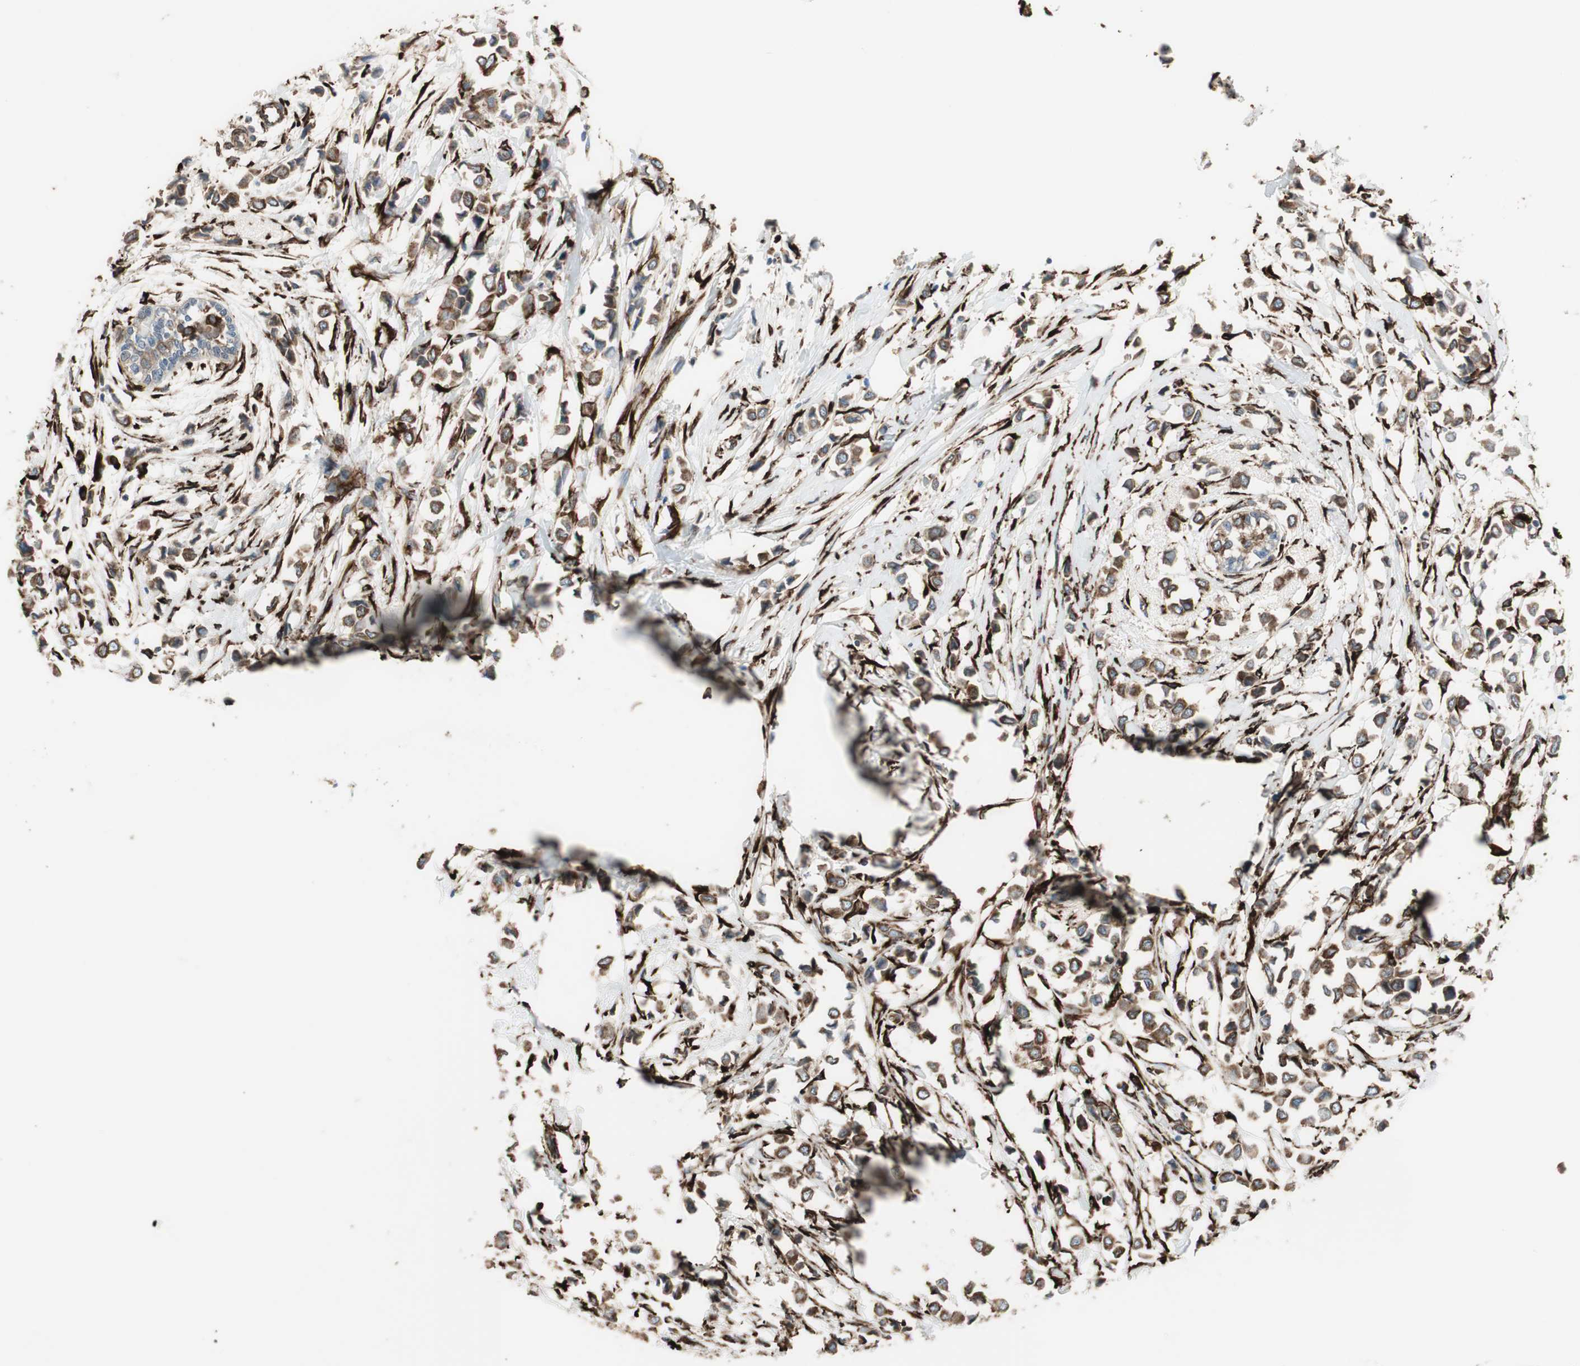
{"staining": {"intensity": "moderate", "quantity": ">75%", "location": "cytoplasmic/membranous"}, "tissue": "breast cancer", "cell_type": "Tumor cells", "image_type": "cancer", "snomed": [{"axis": "morphology", "description": "Lobular carcinoma"}, {"axis": "topography", "description": "Breast"}], "caption": "Immunohistochemistry (IHC) (DAB) staining of lobular carcinoma (breast) exhibits moderate cytoplasmic/membranous protein expression in about >75% of tumor cells.", "gene": "RRBP1", "patient": {"sex": "female", "age": 51}}